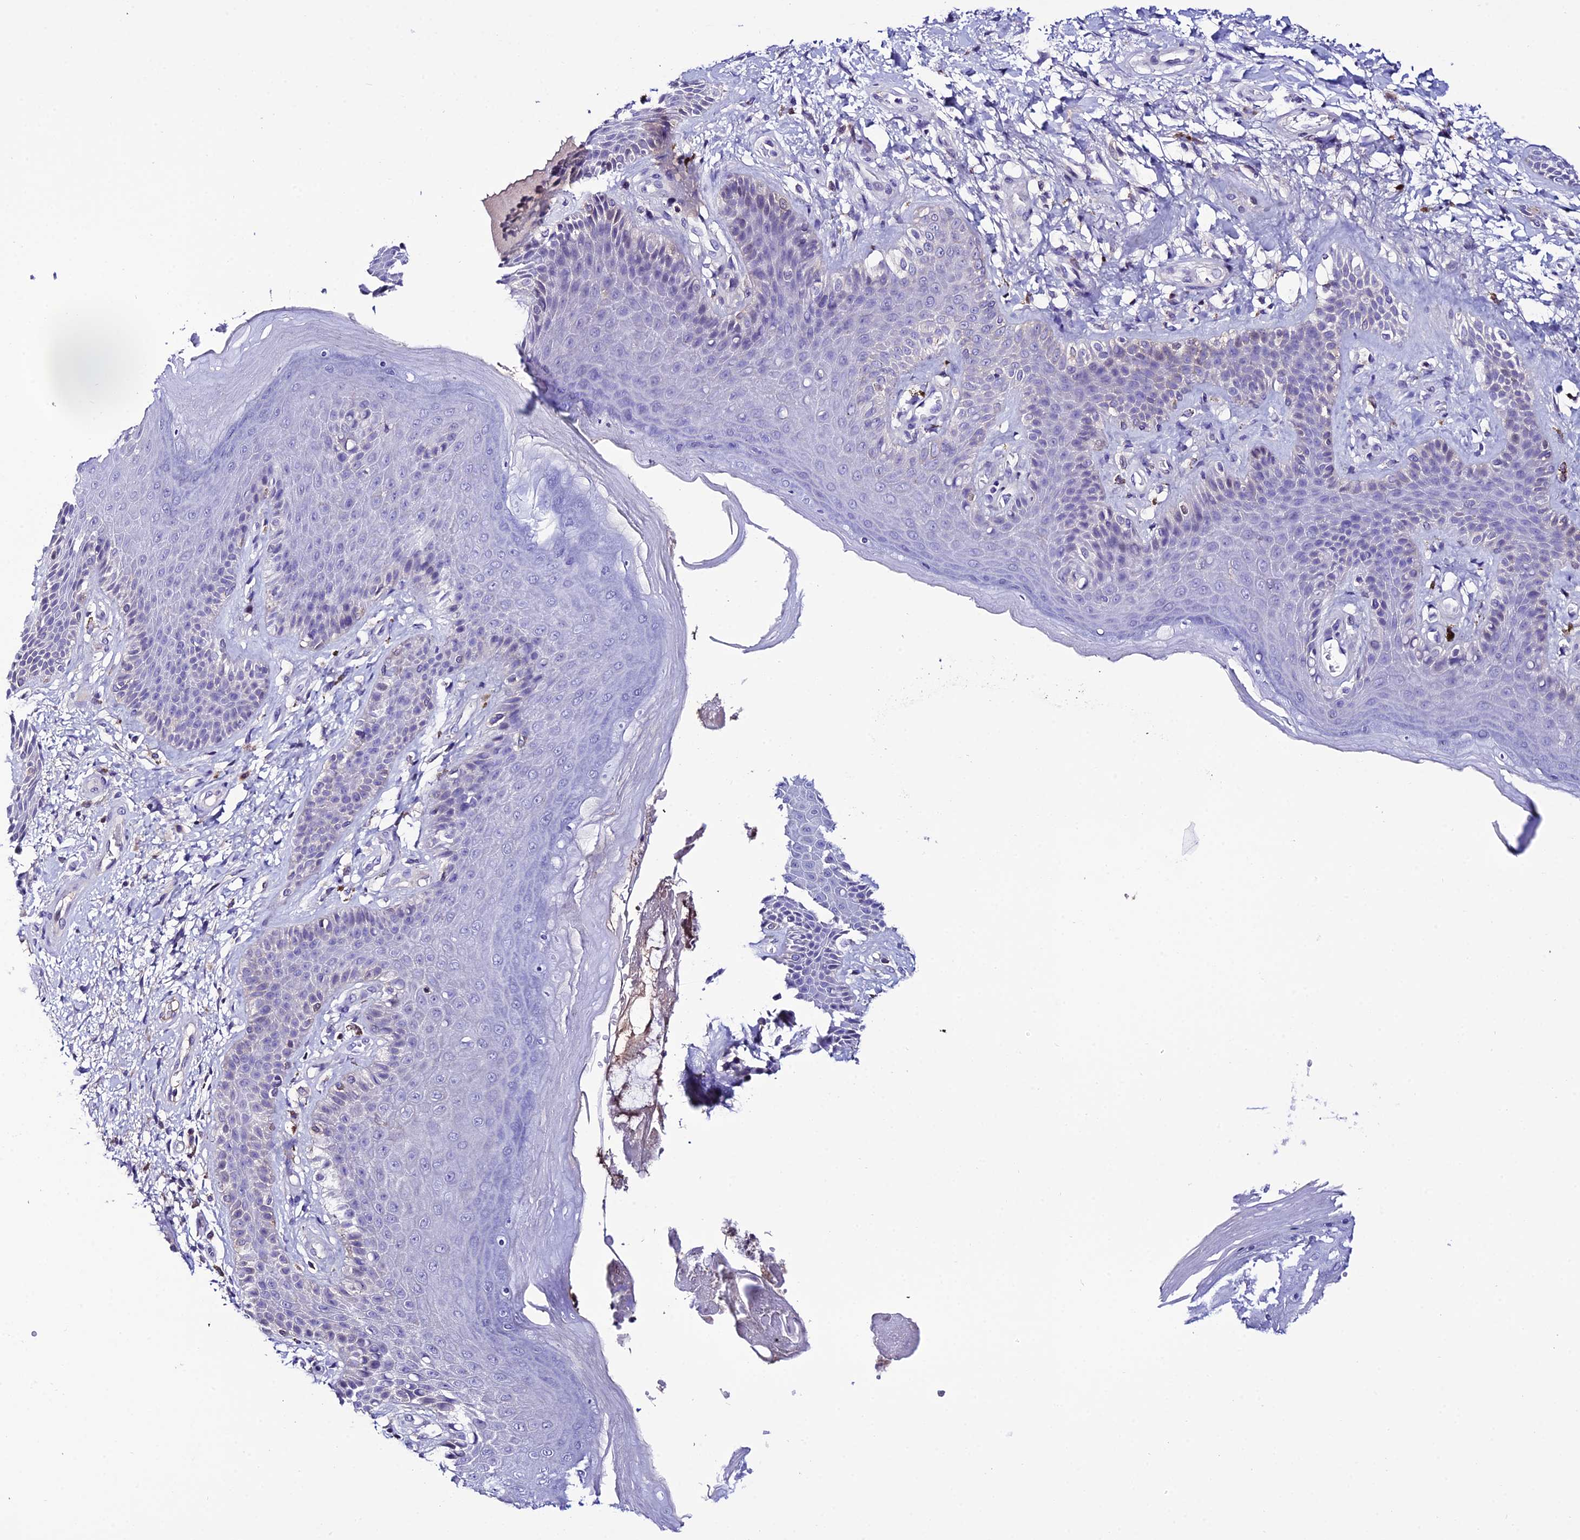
{"staining": {"intensity": "negative", "quantity": "none", "location": "none"}, "tissue": "skin", "cell_type": "Epidermal cells", "image_type": "normal", "snomed": [{"axis": "morphology", "description": "Normal tissue, NOS"}, {"axis": "topography", "description": "Anal"}], "caption": "The IHC photomicrograph has no significant staining in epidermal cells of skin. (Brightfield microscopy of DAB (3,3'-diaminobenzidine) immunohistochemistry at high magnification).", "gene": "DEFB132", "patient": {"sex": "female", "age": 89}}